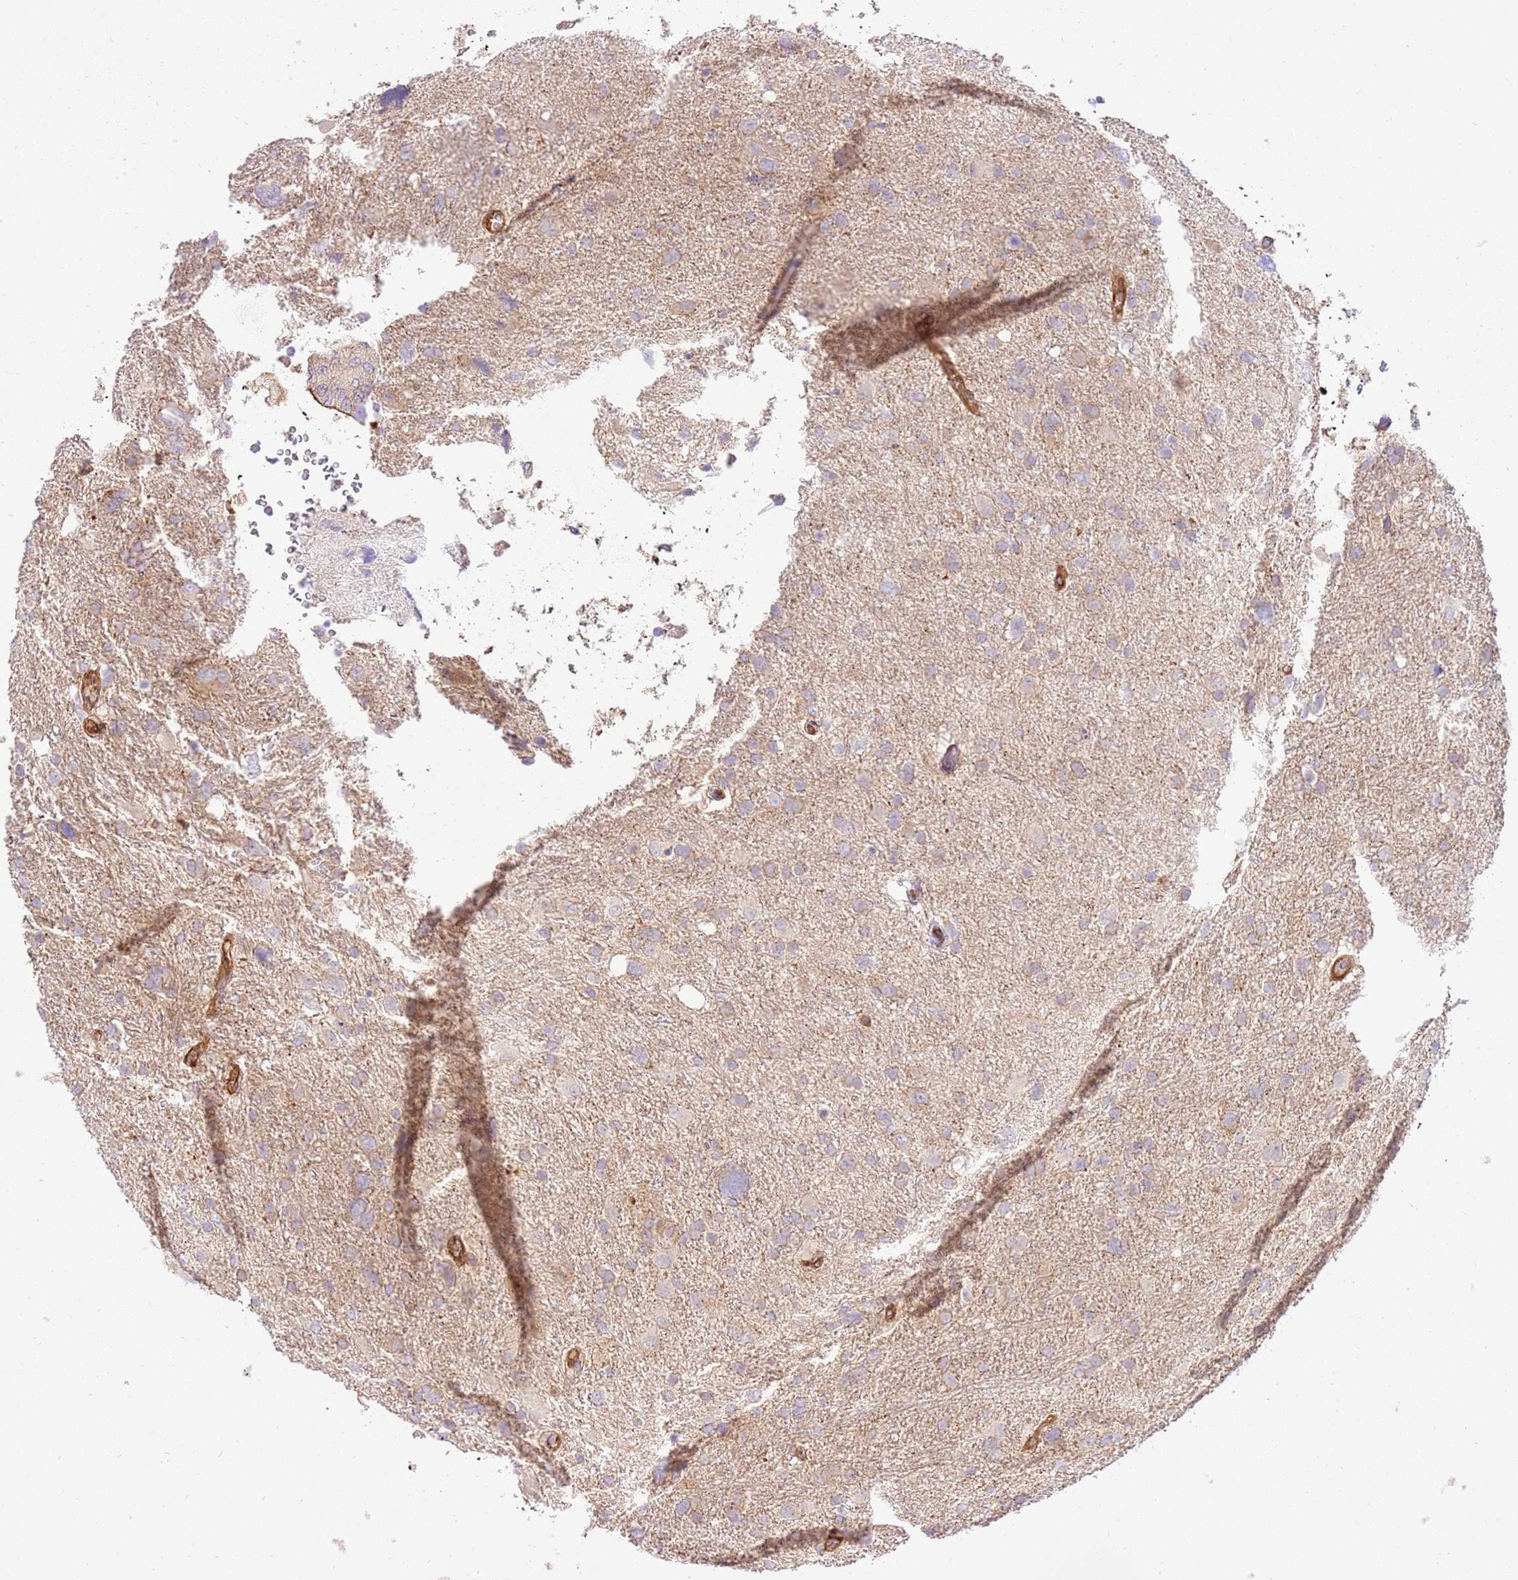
{"staining": {"intensity": "weak", "quantity": "<25%", "location": "cytoplasmic/membranous"}, "tissue": "glioma", "cell_type": "Tumor cells", "image_type": "cancer", "snomed": [{"axis": "morphology", "description": "Glioma, malignant, High grade"}, {"axis": "topography", "description": "Brain"}], "caption": "Immunohistochemistry (IHC) histopathology image of neoplastic tissue: glioma stained with DAB (3,3'-diaminobenzidine) exhibits no significant protein expression in tumor cells.", "gene": "EFCAB8", "patient": {"sex": "male", "age": 61}}